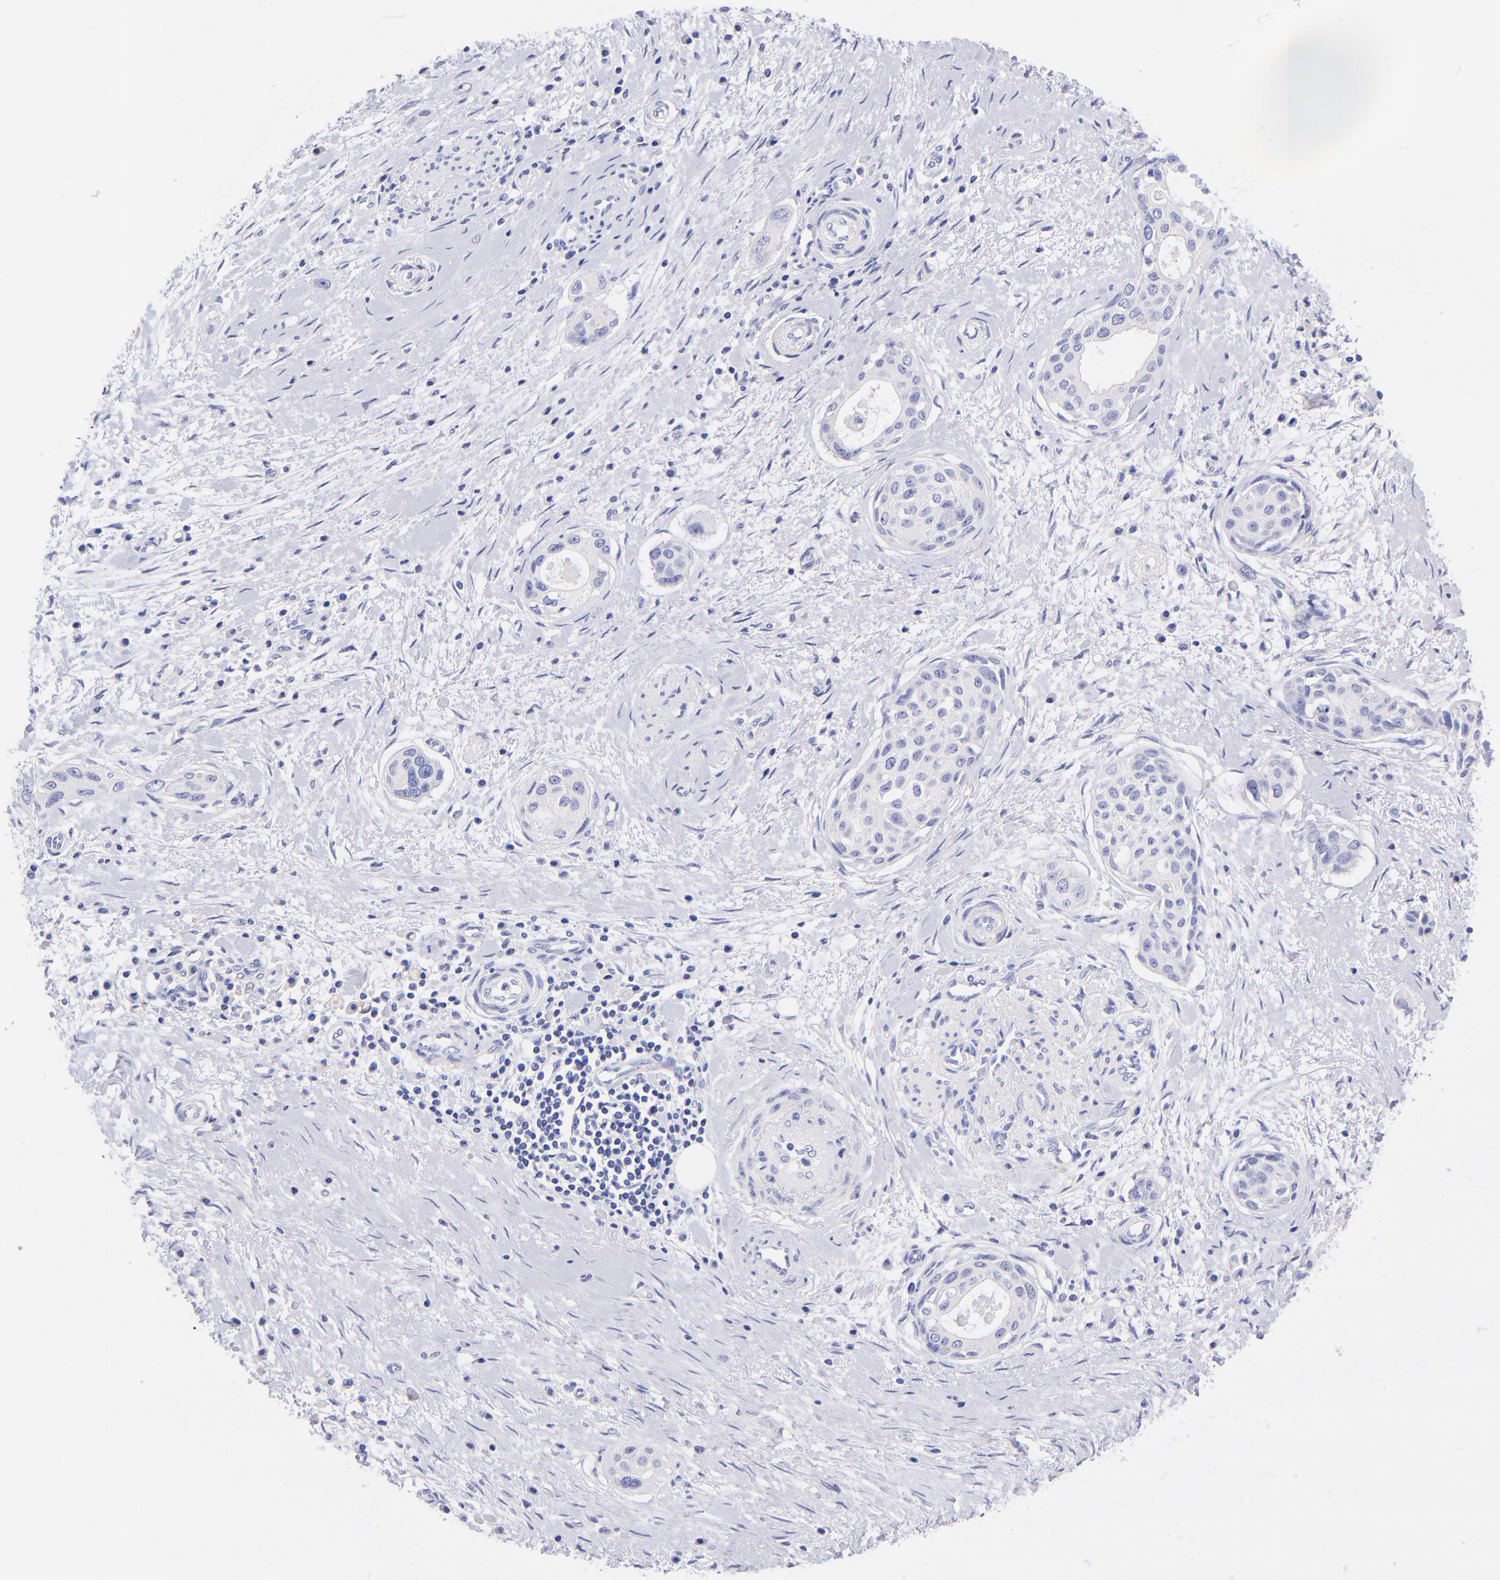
{"staining": {"intensity": "negative", "quantity": "none", "location": "none"}, "tissue": "pancreatic cancer", "cell_type": "Tumor cells", "image_type": "cancer", "snomed": [{"axis": "morphology", "description": "Adenocarcinoma, NOS"}, {"axis": "topography", "description": "Pancreas"}], "caption": "High power microscopy photomicrograph of an immunohistochemistry (IHC) photomicrograph of pancreatic cancer (adenocarcinoma), revealing no significant expression in tumor cells. (Brightfield microscopy of DAB IHC at high magnification).", "gene": "RAB3B", "patient": {"sex": "female", "age": 60}}